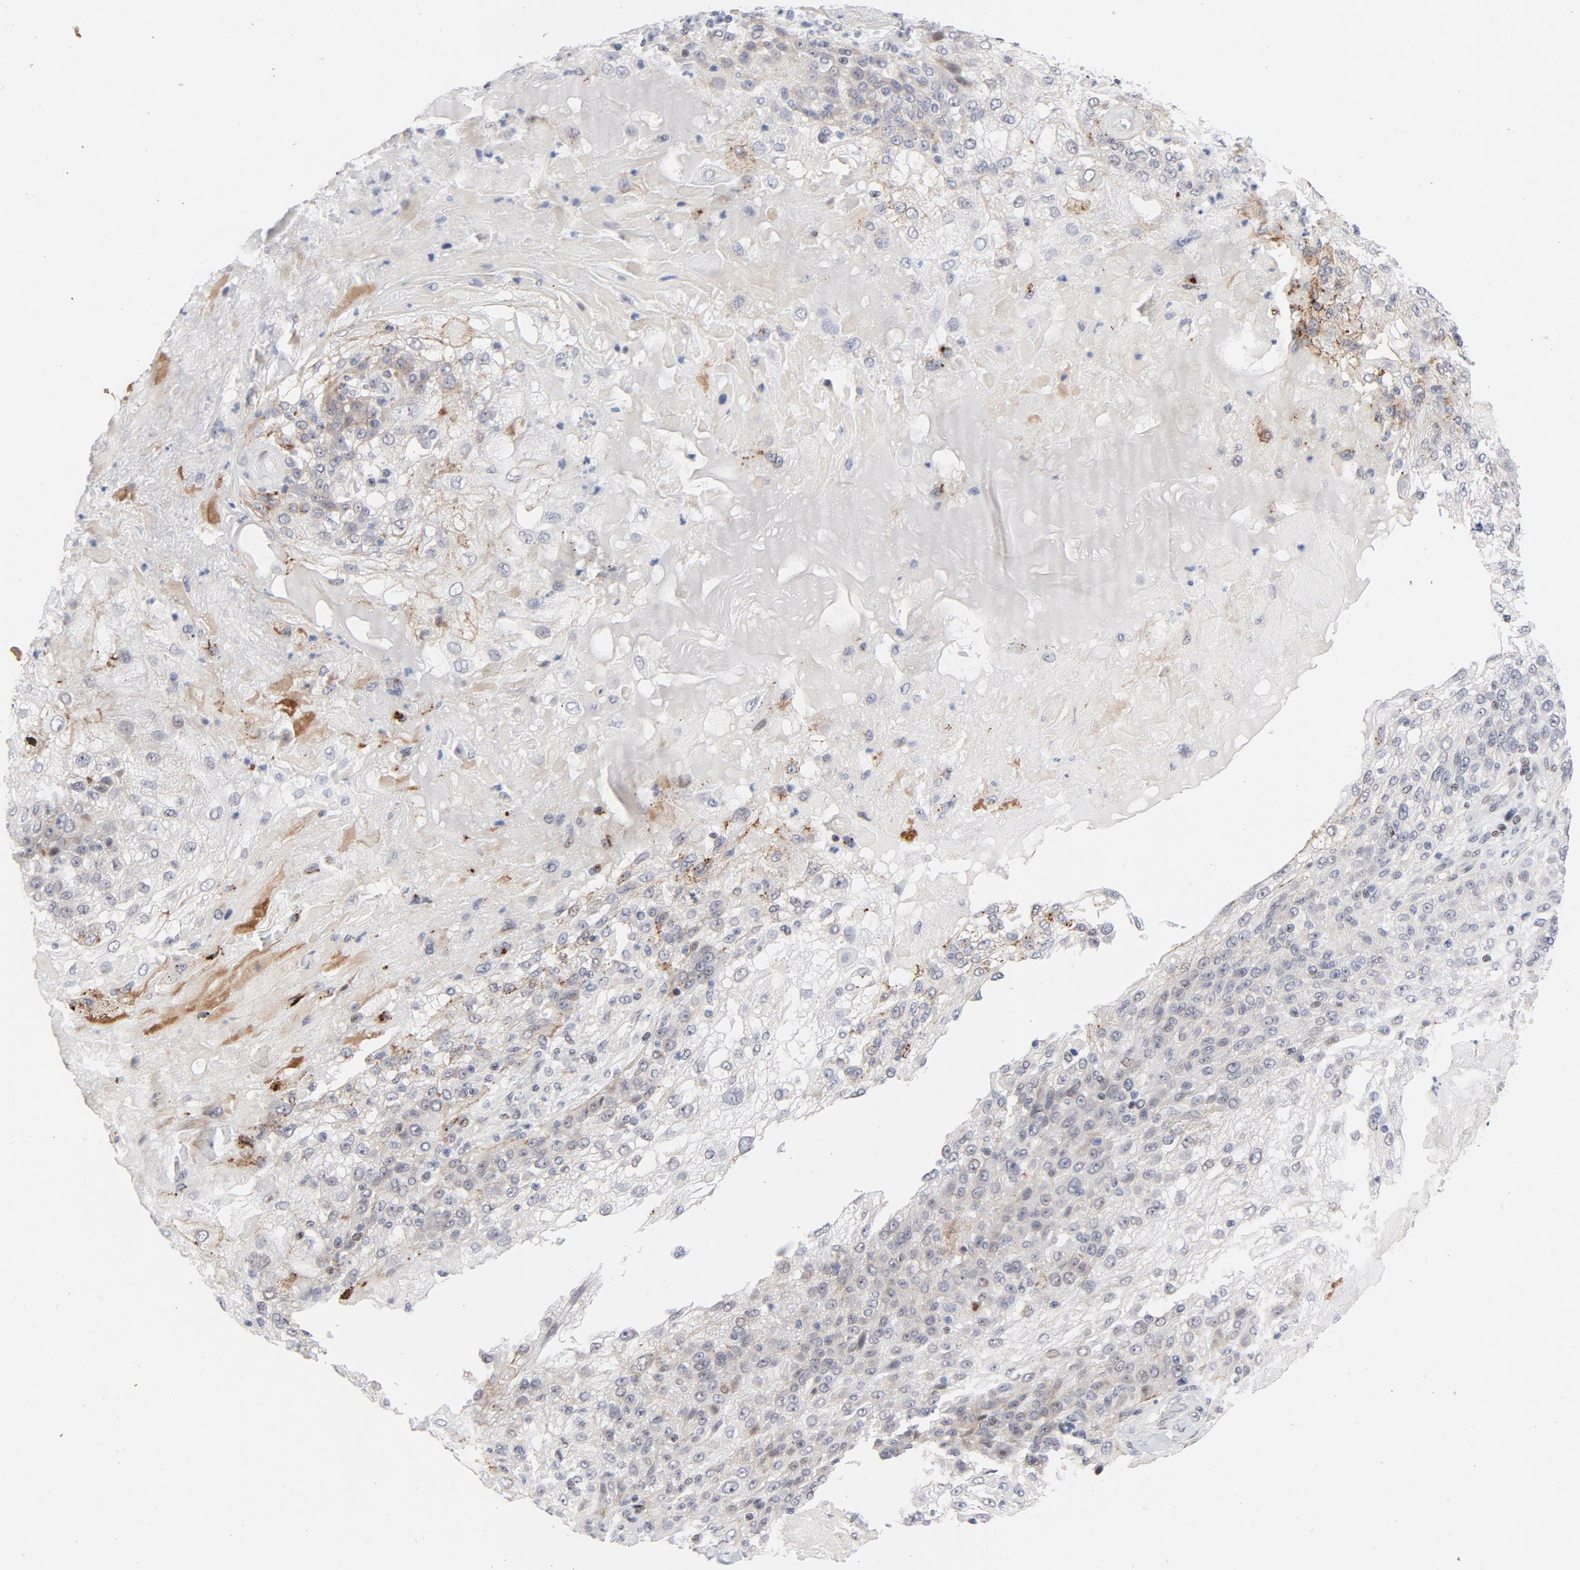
{"staining": {"intensity": "moderate", "quantity": "25%-75%", "location": "cytoplasmic/membranous"}, "tissue": "skin cancer", "cell_type": "Tumor cells", "image_type": "cancer", "snomed": [{"axis": "morphology", "description": "Normal tissue, NOS"}, {"axis": "morphology", "description": "Squamous cell carcinoma, NOS"}, {"axis": "topography", "description": "Skin"}], "caption": "The micrograph shows immunohistochemical staining of skin cancer. There is moderate cytoplasmic/membranous expression is present in about 25%-75% of tumor cells.", "gene": "NFIC", "patient": {"sex": "female", "age": 83}}